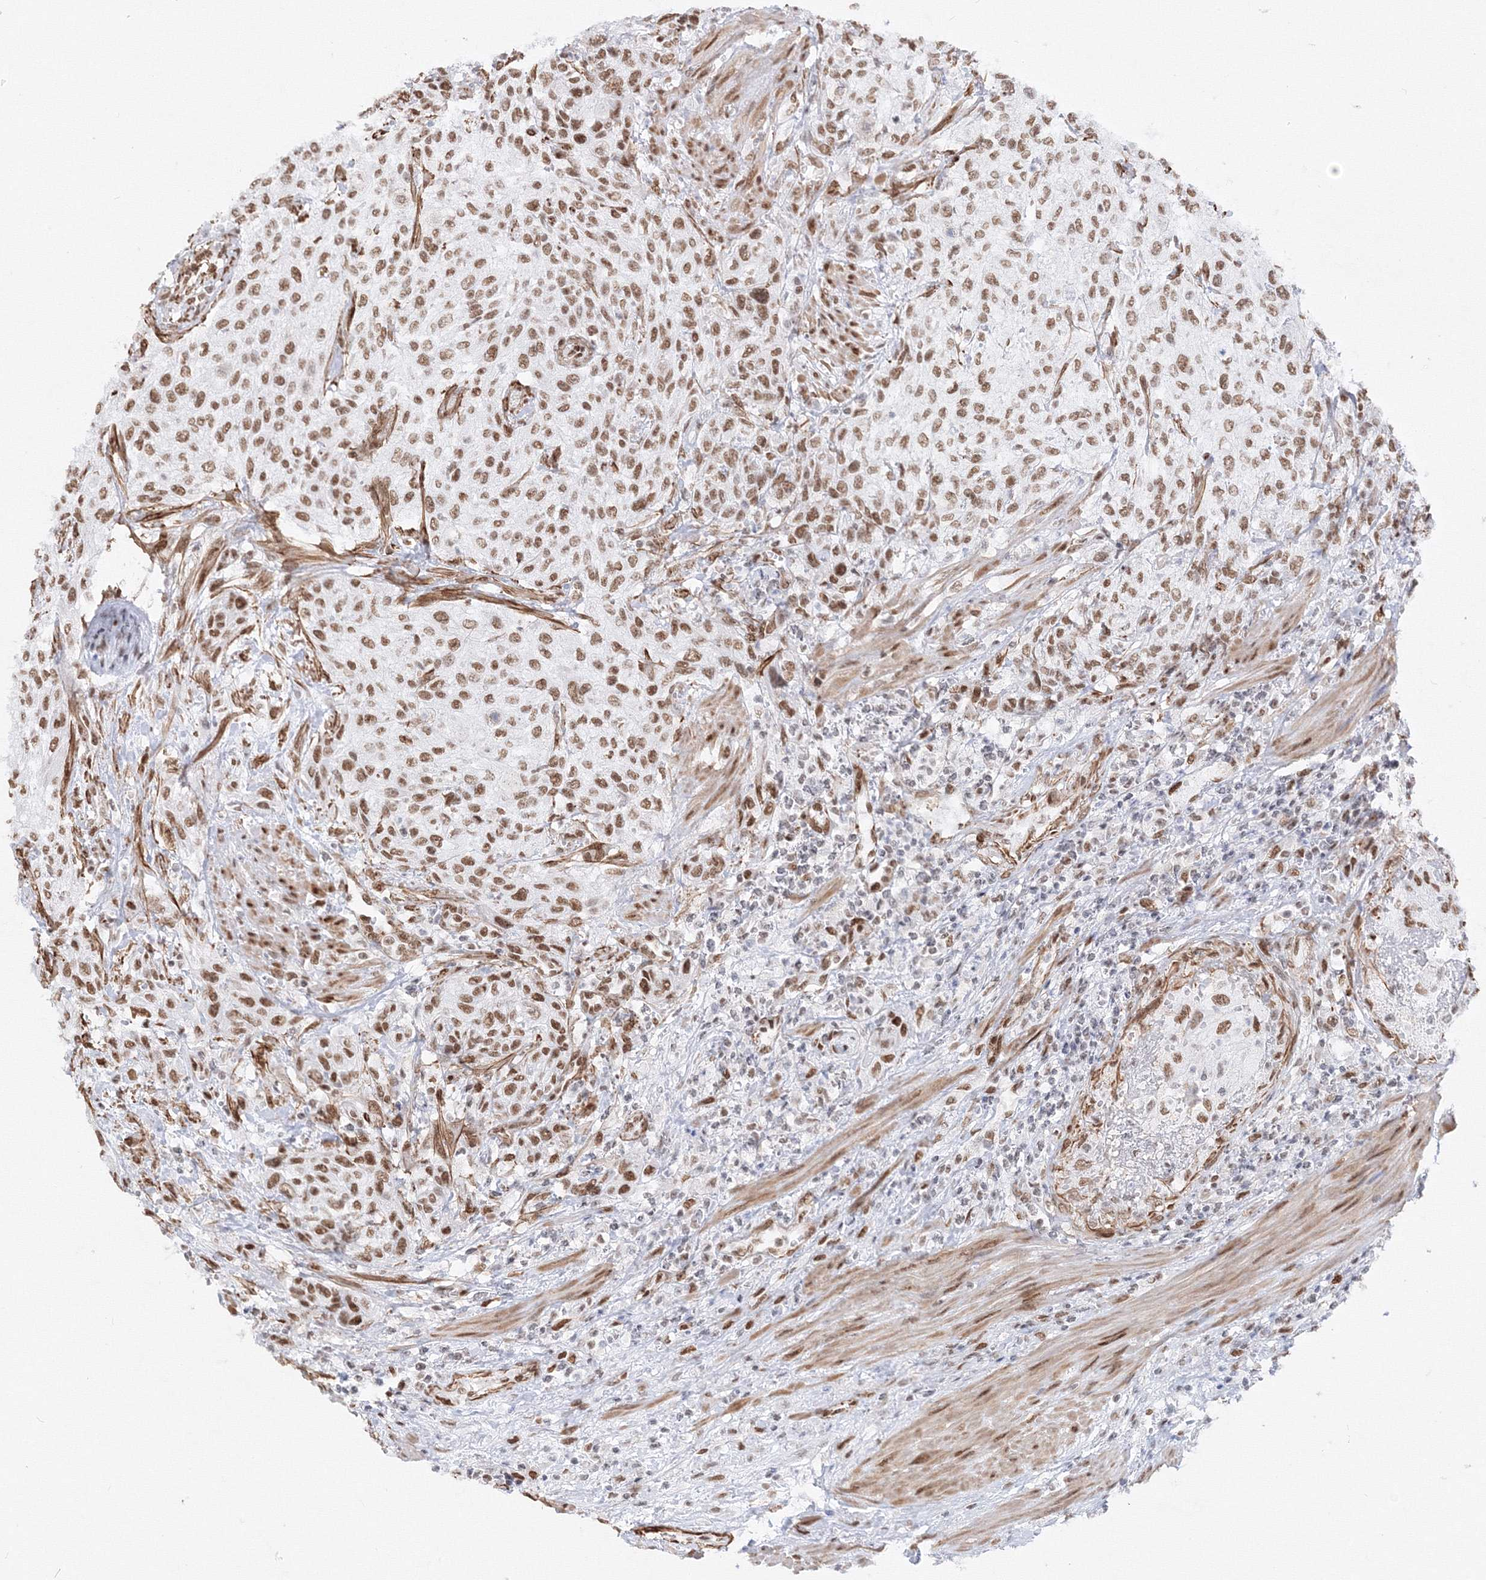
{"staining": {"intensity": "moderate", "quantity": ">75%", "location": "nuclear"}, "tissue": "urothelial cancer", "cell_type": "Tumor cells", "image_type": "cancer", "snomed": [{"axis": "morphology", "description": "Urothelial carcinoma, High grade"}, {"axis": "topography", "description": "Urinary bladder"}], "caption": "Approximately >75% of tumor cells in urothelial carcinoma (high-grade) show moderate nuclear protein staining as visualized by brown immunohistochemical staining.", "gene": "ZNF638", "patient": {"sex": "male", "age": 35}}